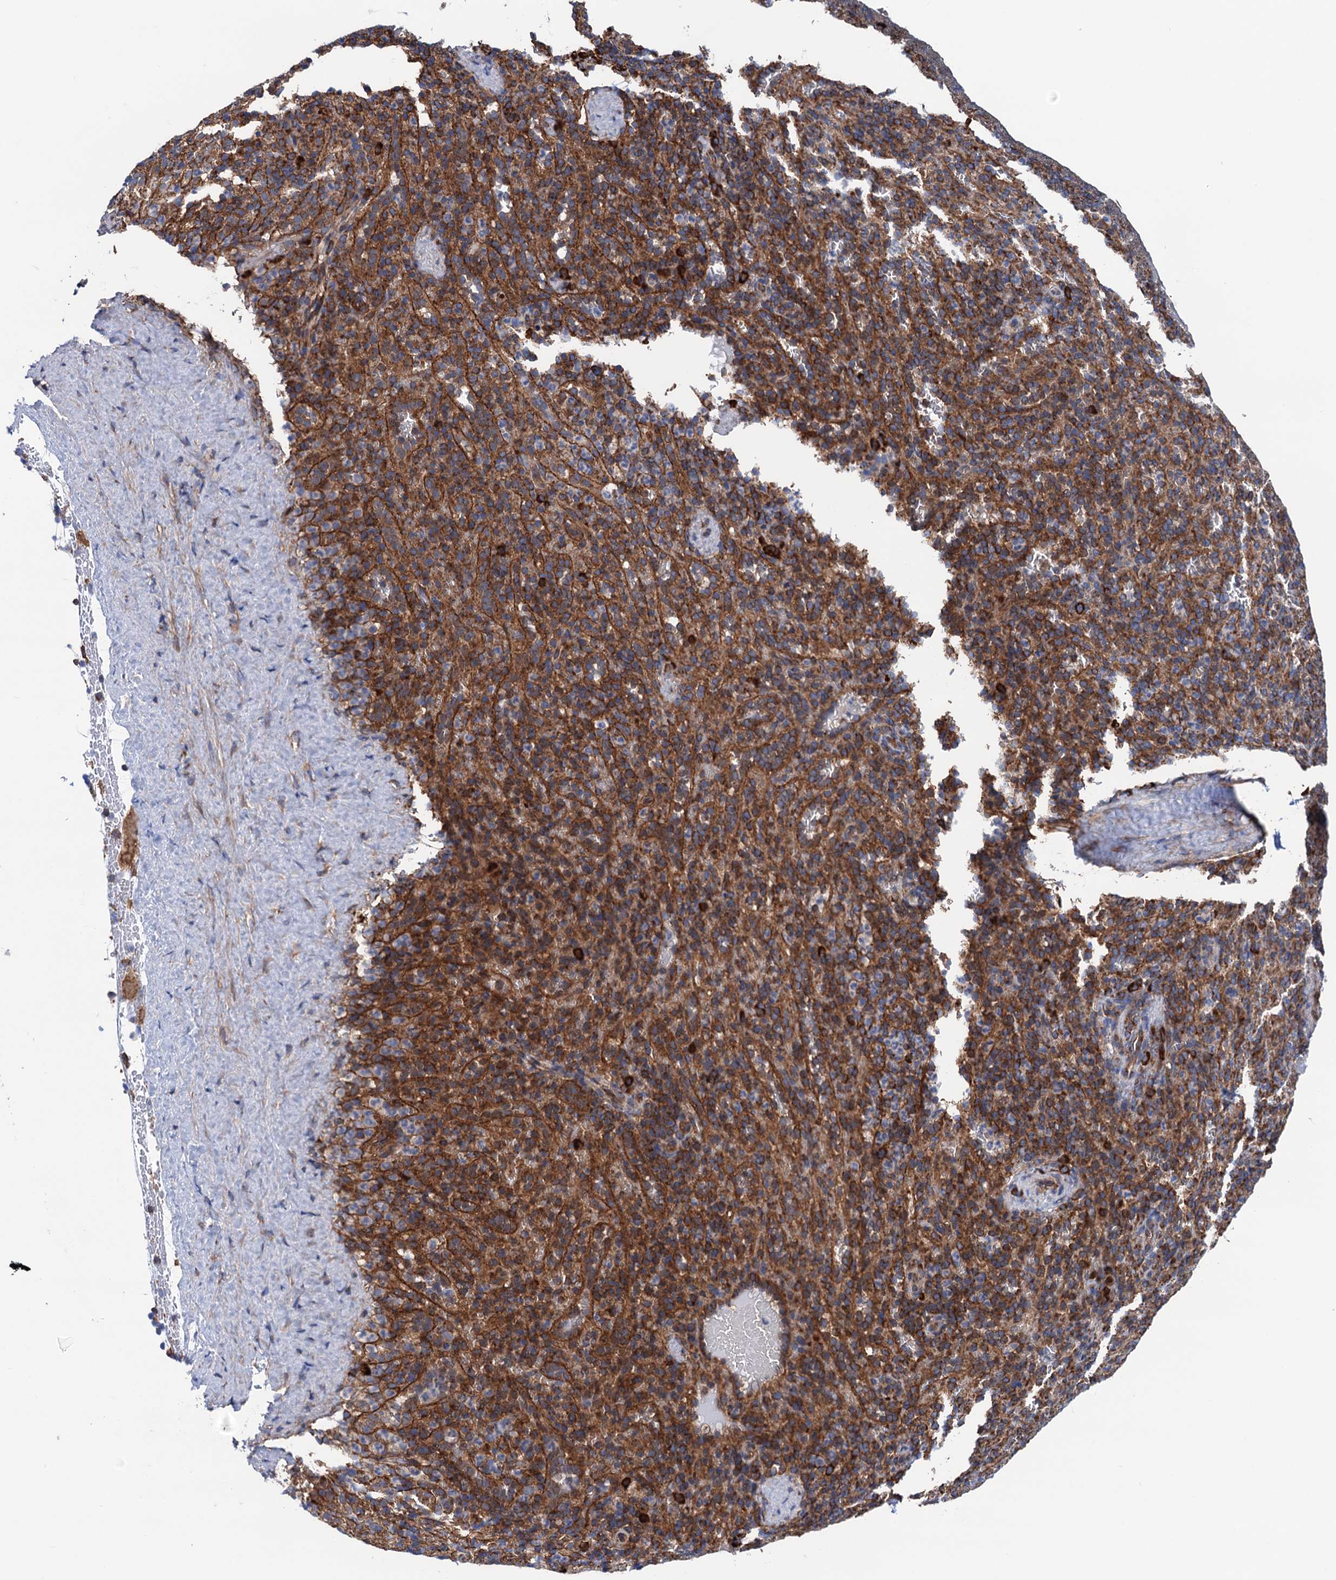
{"staining": {"intensity": "moderate", "quantity": "25%-75%", "location": "cytoplasmic/membranous"}, "tissue": "spleen", "cell_type": "Cells in red pulp", "image_type": "normal", "snomed": [{"axis": "morphology", "description": "Normal tissue, NOS"}, {"axis": "topography", "description": "Spleen"}], "caption": "Spleen stained with immunohistochemistry (IHC) displays moderate cytoplasmic/membranous positivity in approximately 25%-75% of cells in red pulp.", "gene": "SLC12A7", "patient": {"sex": "female", "age": 21}}